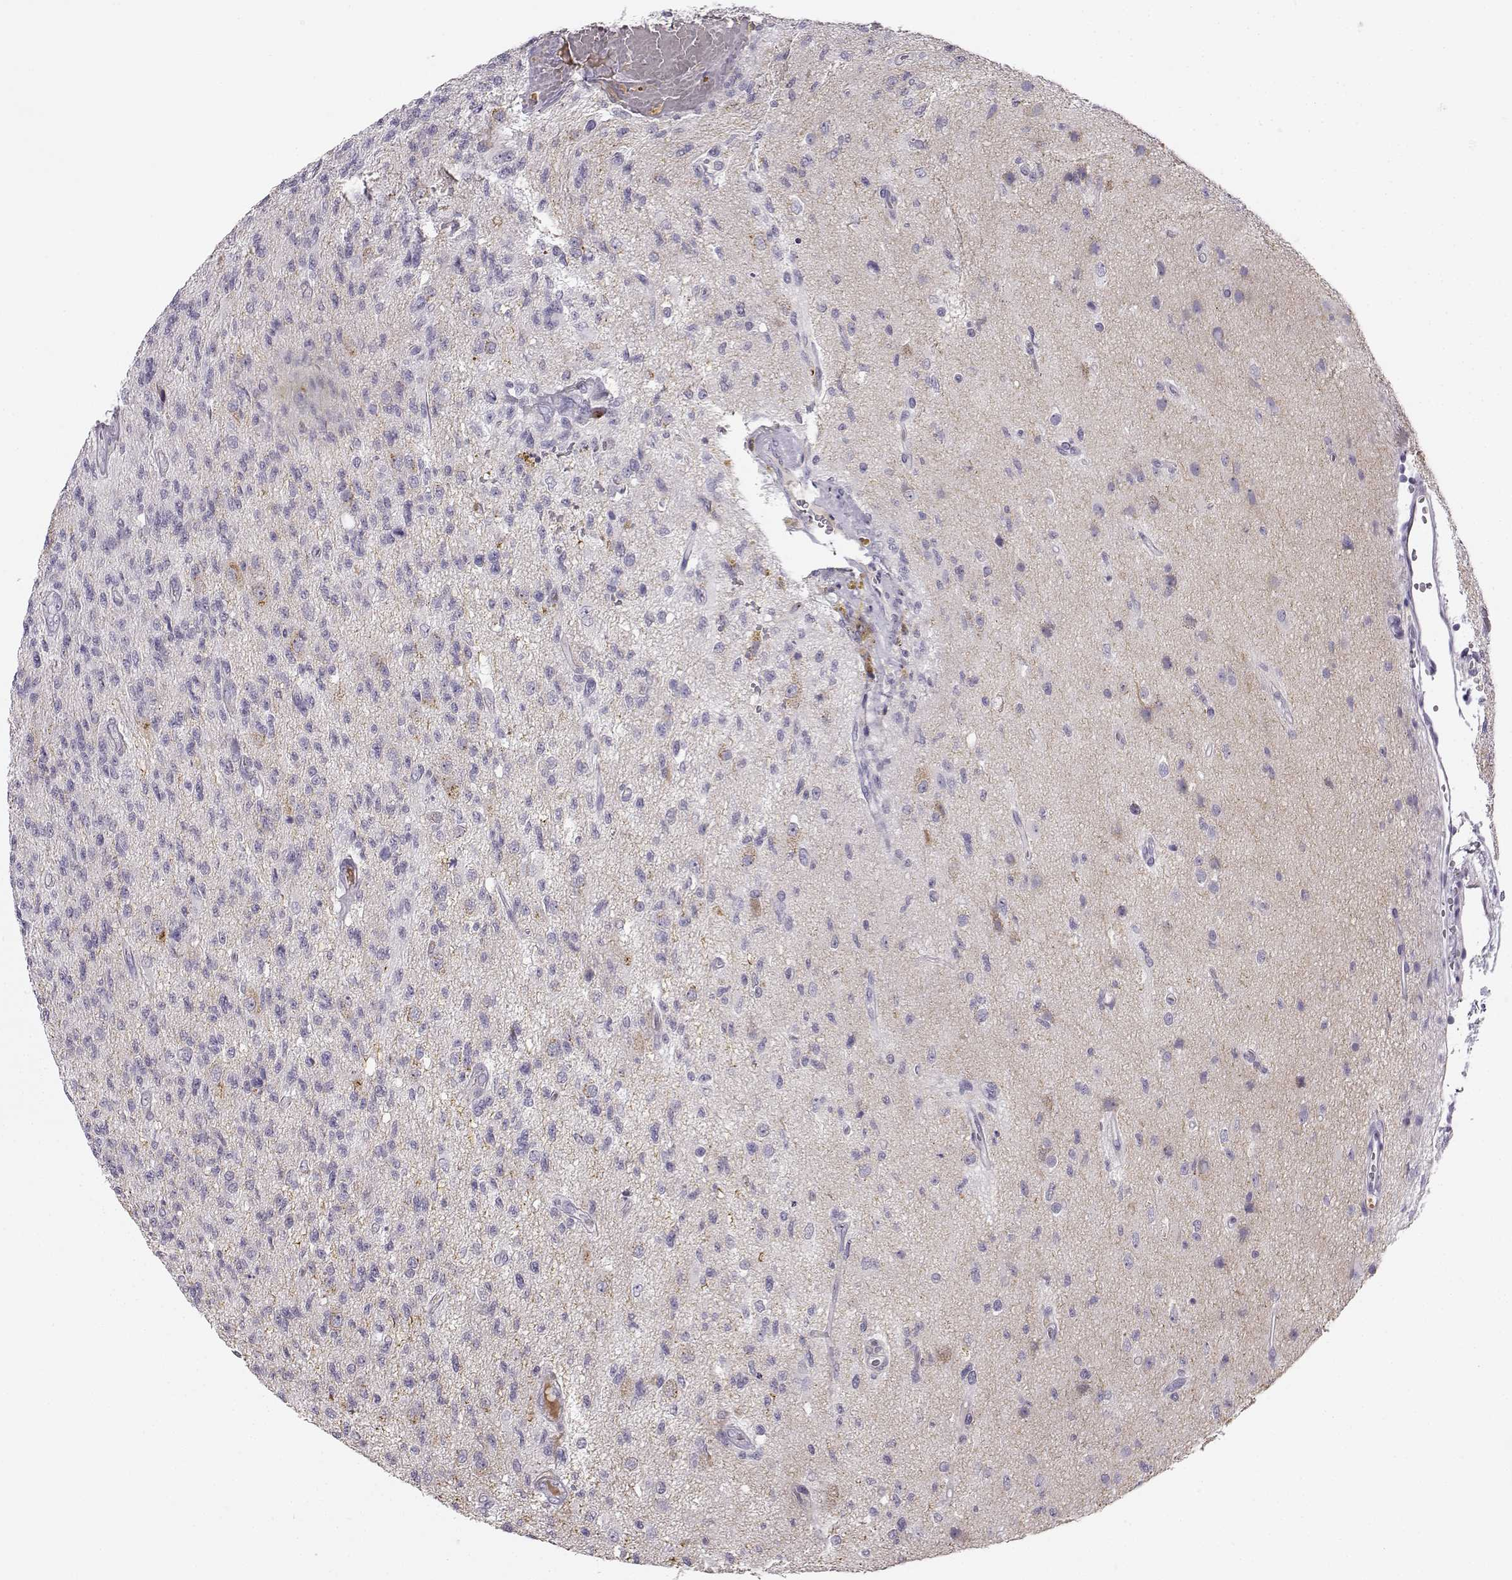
{"staining": {"intensity": "negative", "quantity": "none", "location": "none"}, "tissue": "glioma", "cell_type": "Tumor cells", "image_type": "cancer", "snomed": [{"axis": "morphology", "description": "Glioma, malignant, High grade"}, {"axis": "topography", "description": "Brain"}], "caption": "Protein analysis of glioma reveals no significant positivity in tumor cells.", "gene": "KIAA0319", "patient": {"sex": "male", "age": 56}}